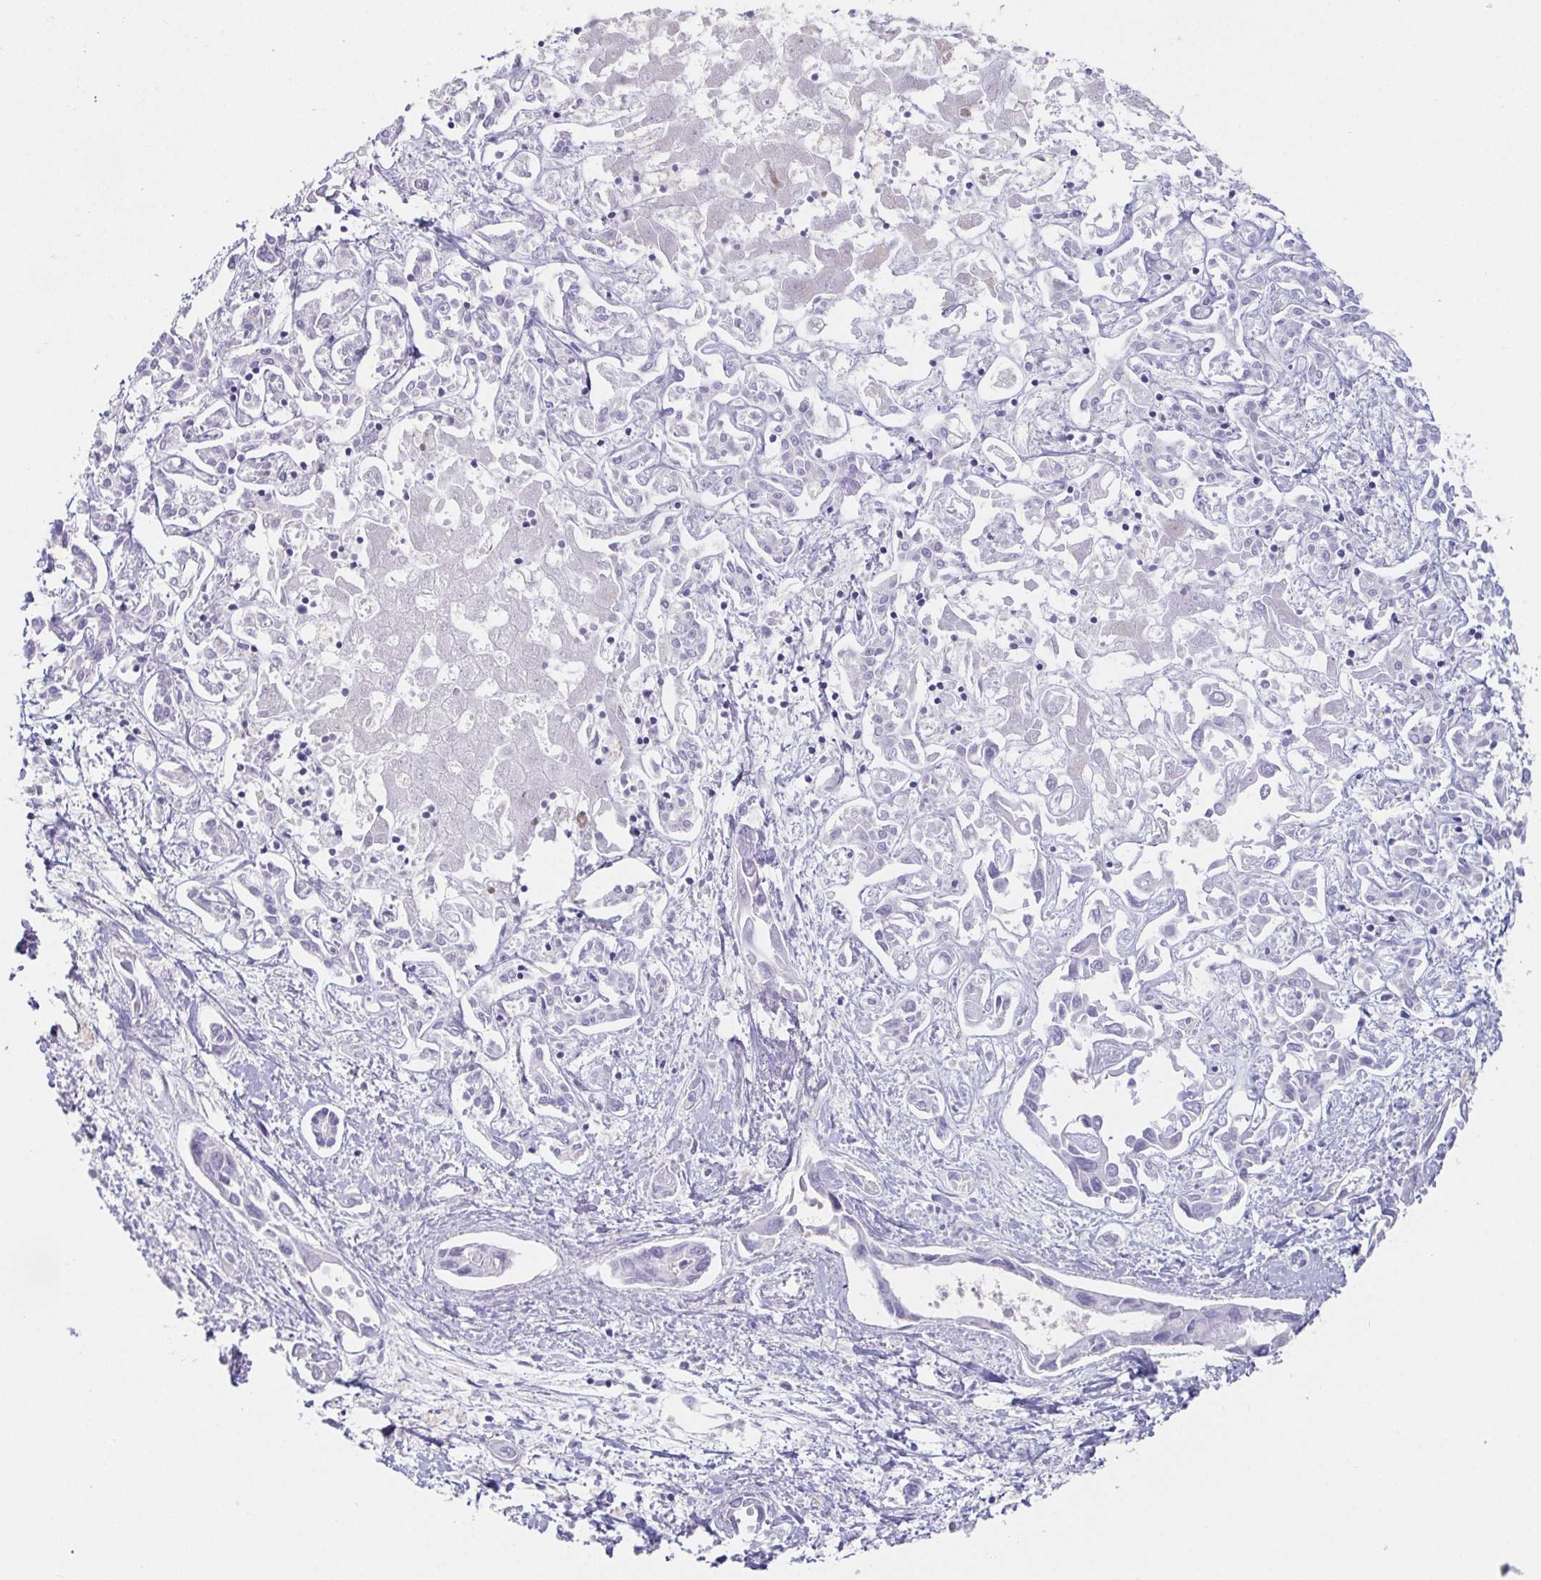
{"staining": {"intensity": "negative", "quantity": "none", "location": "none"}, "tissue": "liver cancer", "cell_type": "Tumor cells", "image_type": "cancer", "snomed": [{"axis": "morphology", "description": "Cholangiocarcinoma"}, {"axis": "topography", "description": "Liver"}], "caption": "High magnification brightfield microscopy of liver cholangiocarcinoma stained with DAB (brown) and counterstained with hematoxylin (blue): tumor cells show no significant expression.", "gene": "HDGFL1", "patient": {"sex": "female", "age": 64}}